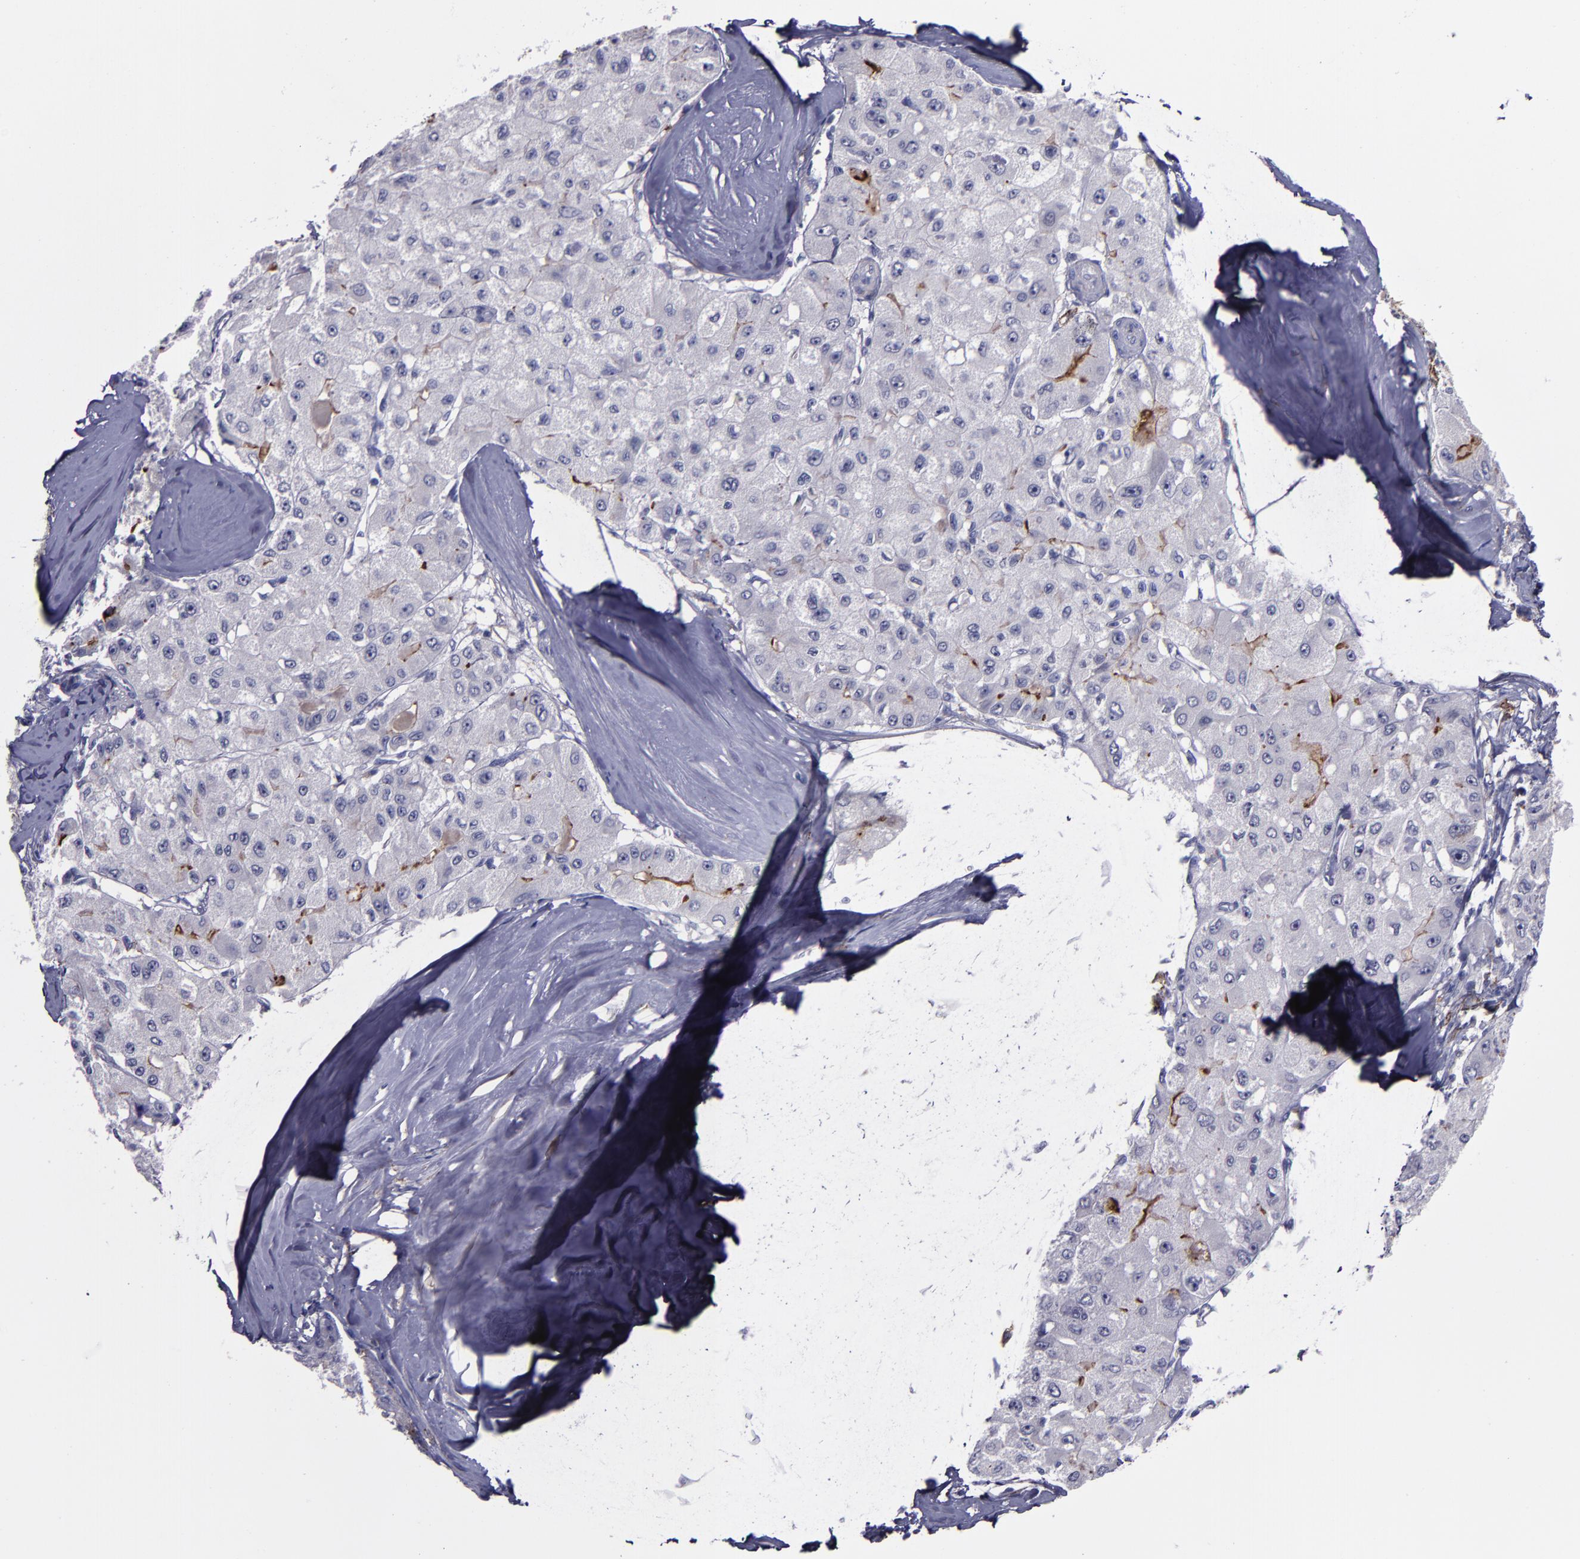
{"staining": {"intensity": "weak", "quantity": "<25%", "location": "cytoplasmic/membranous"}, "tissue": "liver cancer", "cell_type": "Tumor cells", "image_type": "cancer", "snomed": [{"axis": "morphology", "description": "Carcinoma, Hepatocellular, NOS"}, {"axis": "topography", "description": "Liver"}], "caption": "An IHC micrograph of liver hepatocellular carcinoma is shown. There is no staining in tumor cells of liver hepatocellular carcinoma.", "gene": "MFGE8", "patient": {"sex": "male", "age": 80}}